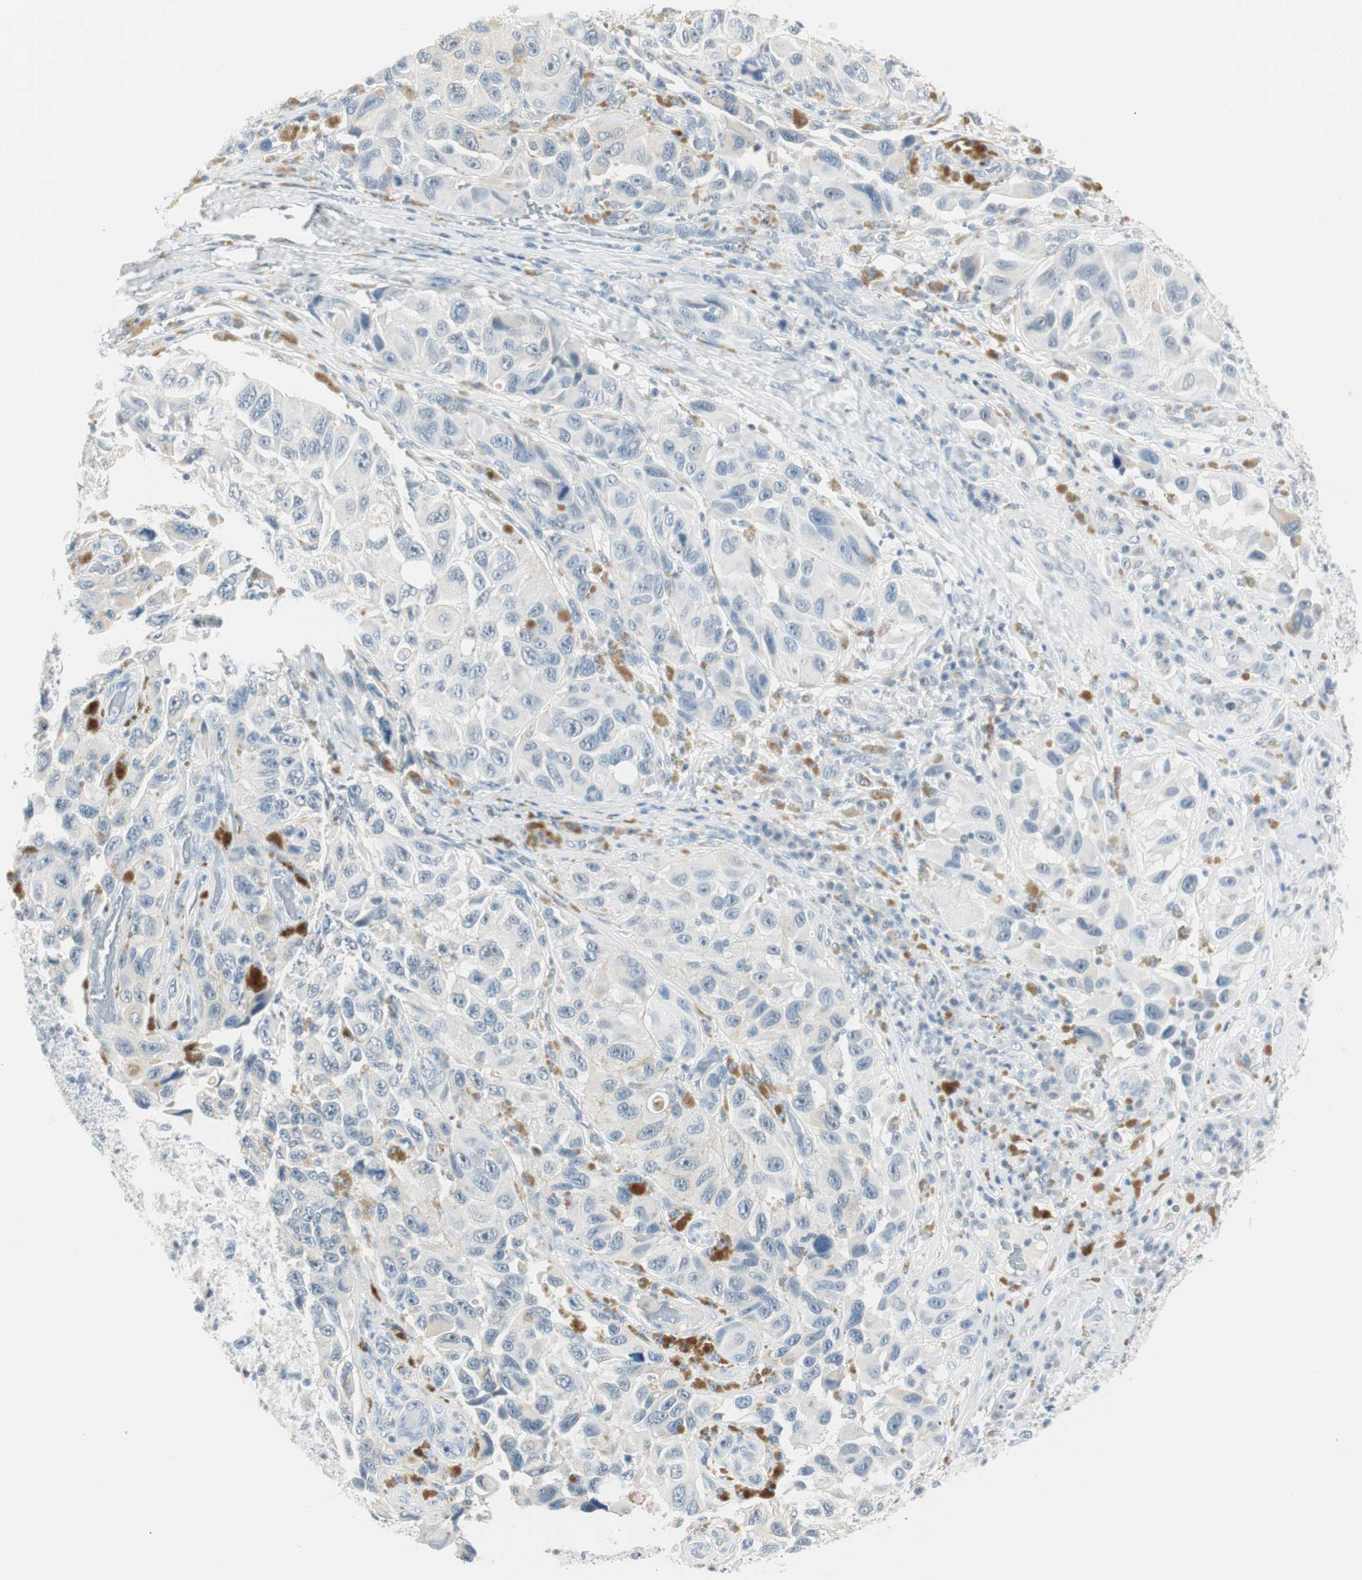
{"staining": {"intensity": "negative", "quantity": "none", "location": "none"}, "tissue": "melanoma", "cell_type": "Tumor cells", "image_type": "cancer", "snomed": [{"axis": "morphology", "description": "Malignant melanoma, NOS"}, {"axis": "topography", "description": "Skin"}], "caption": "There is no significant expression in tumor cells of melanoma.", "gene": "HOXB13", "patient": {"sex": "female", "age": 73}}